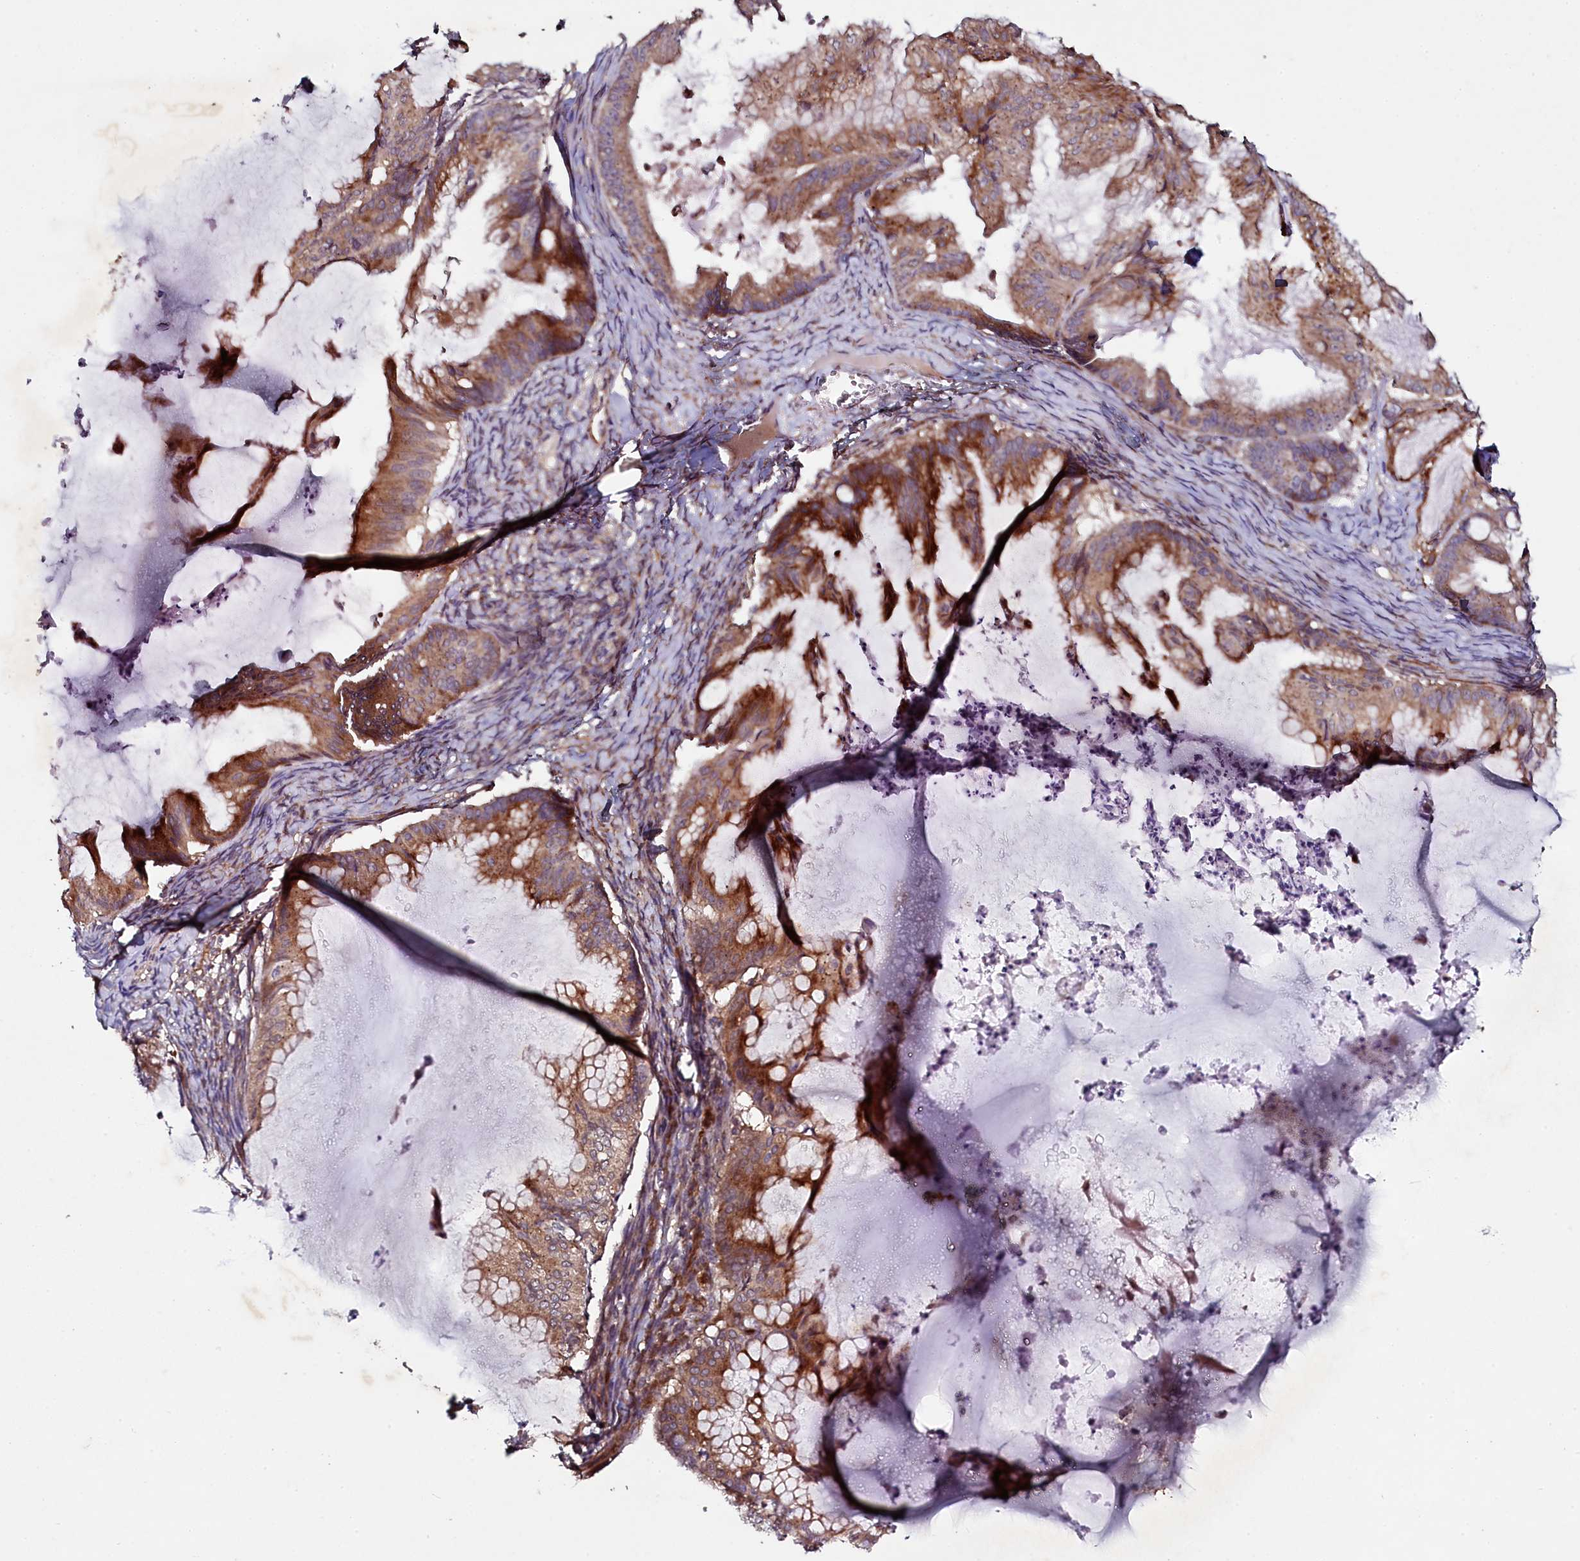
{"staining": {"intensity": "moderate", "quantity": ">75%", "location": "cytoplasmic/membranous"}, "tissue": "ovarian cancer", "cell_type": "Tumor cells", "image_type": "cancer", "snomed": [{"axis": "morphology", "description": "Cystadenocarcinoma, mucinous, NOS"}, {"axis": "topography", "description": "Ovary"}], "caption": "There is medium levels of moderate cytoplasmic/membranous expression in tumor cells of ovarian cancer, as demonstrated by immunohistochemical staining (brown color).", "gene": "SEC24C", "patient": {"sex": "female", "age": 71}}